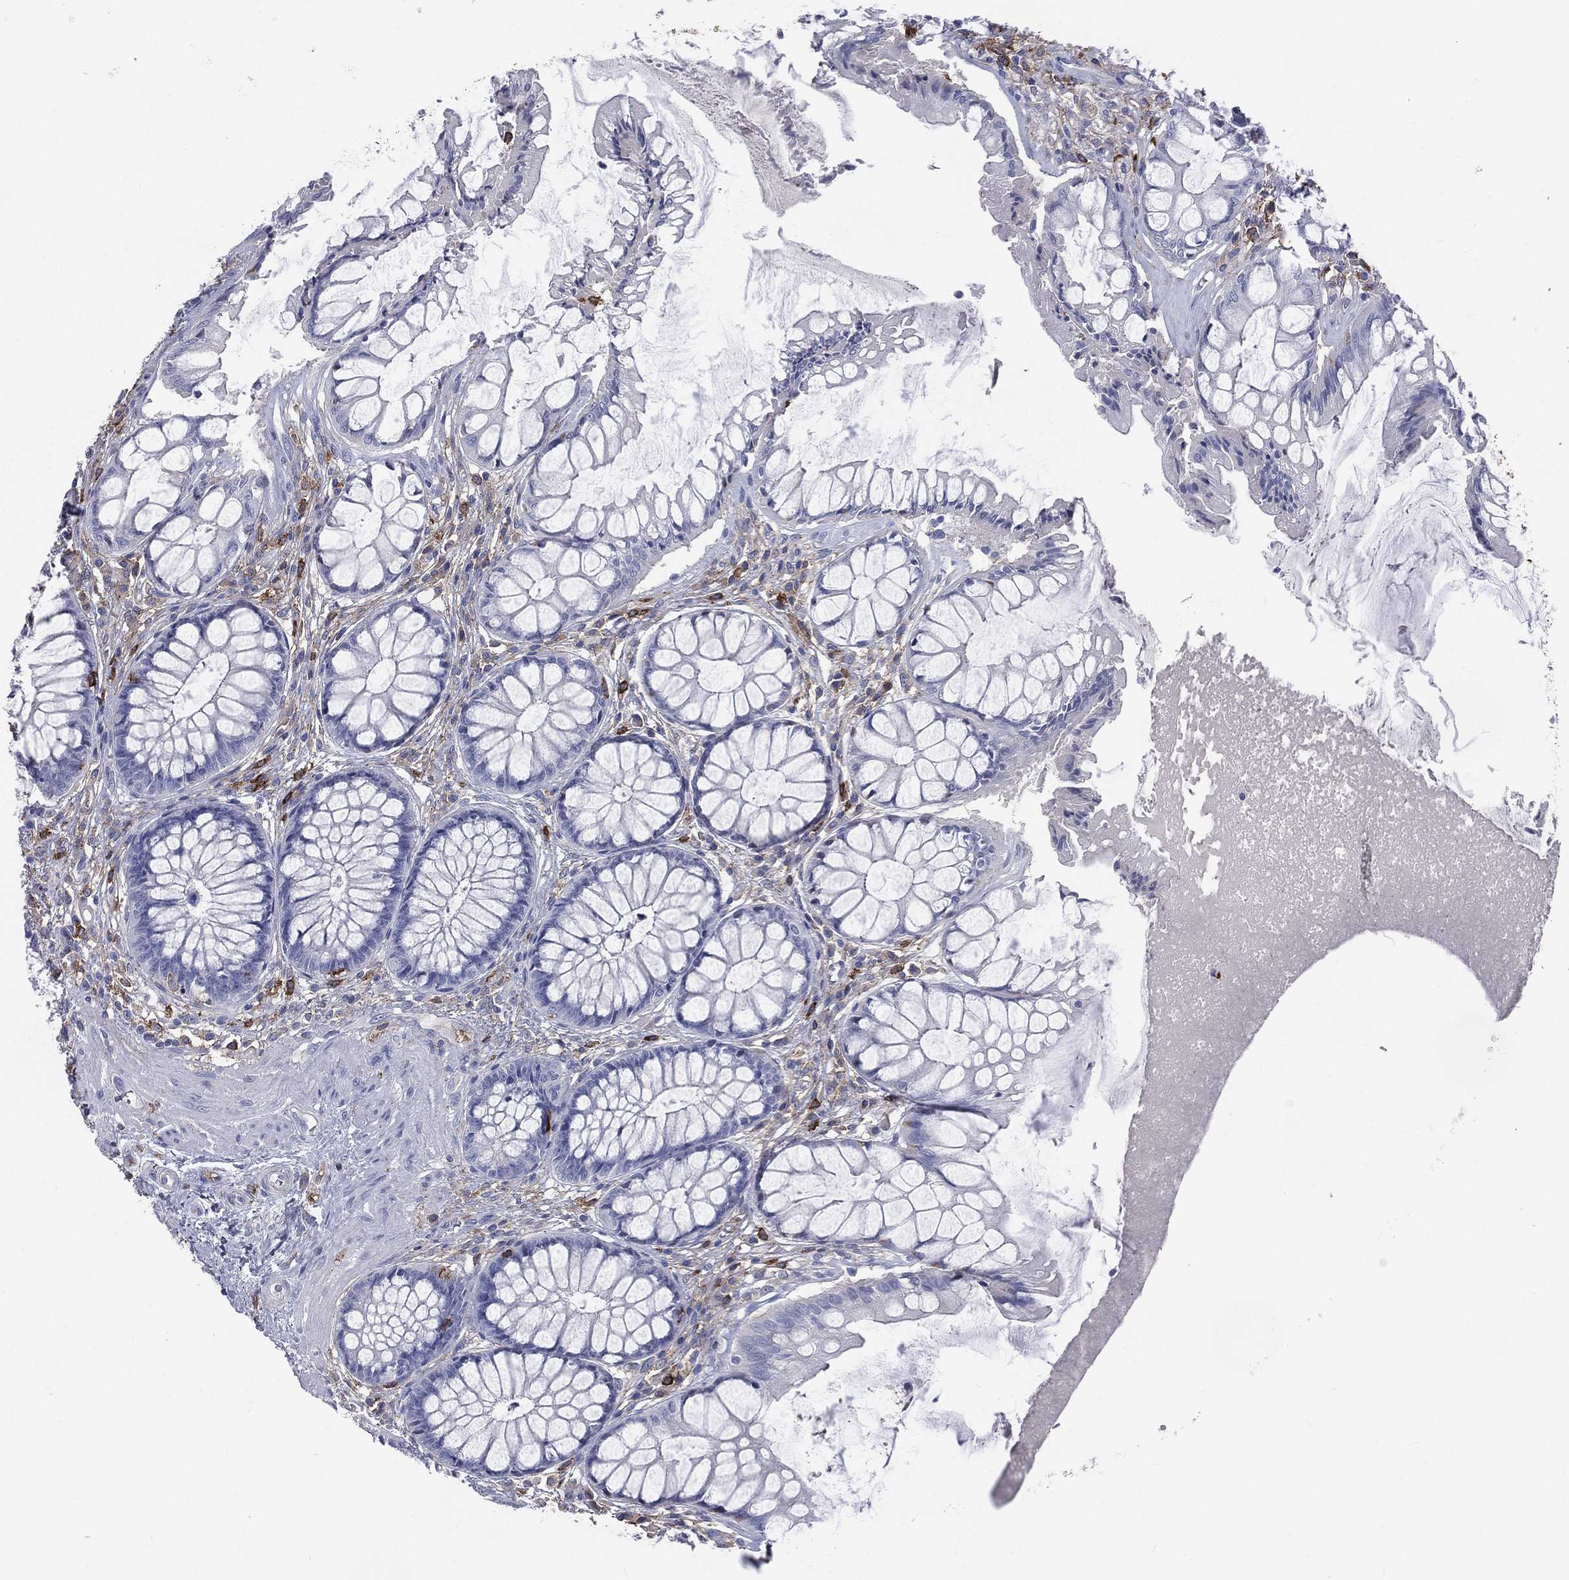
{"staining": {"intensity": "negative", "quantity": "none", "location": "none"}, "tissue": "rectum", "cell_type": "Glandular cells", "image_type": "normal", "snomed": [{"axis": "morphology", "description": "Normal tissue, NOS"}, {"axis": "topography", "description": "Rectum"}], "caption": "IHC of benign human rectum shows no staining in glandular cells. Nuclei are stained in blue.", "gene": "BASP1", "patient": {"sex": "female", "age": 58}}